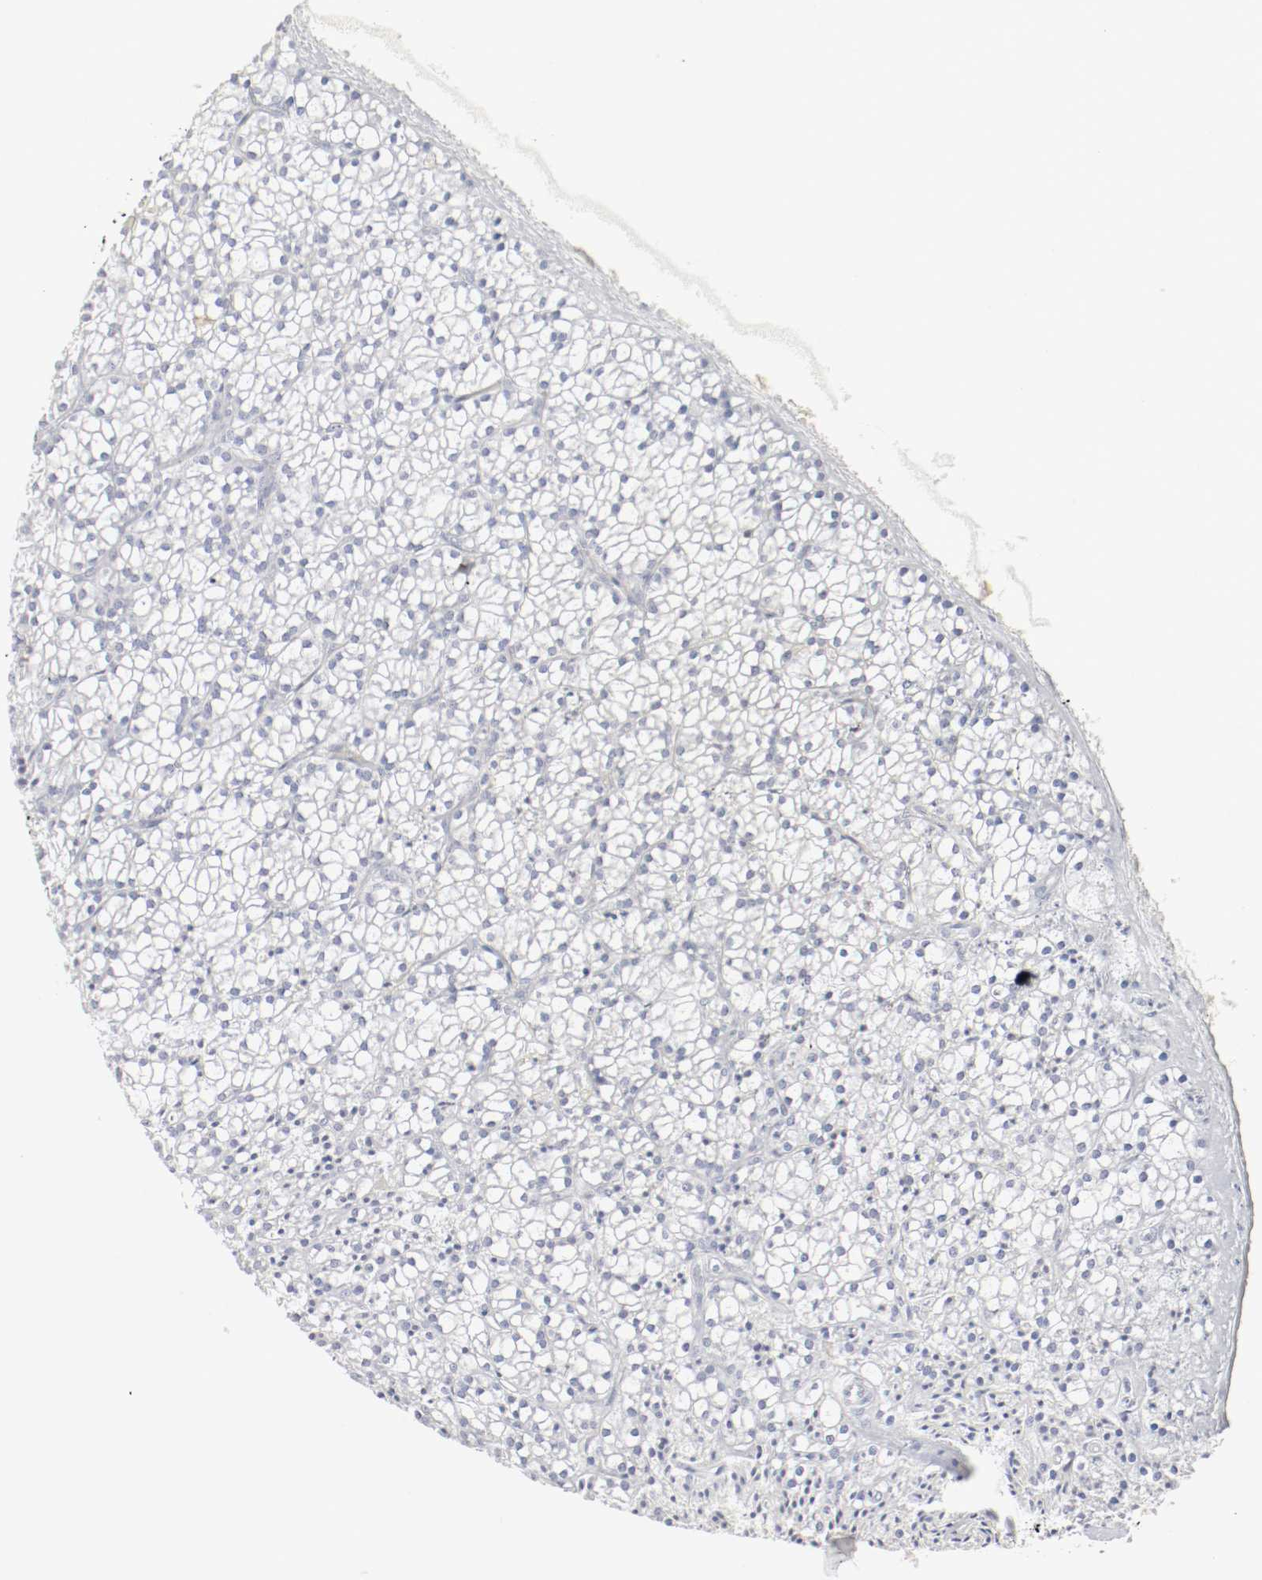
{"staining": {"intensity": "strong", "quantity": "25%-75%", "location": "cytoplasmic/membranous"}, "tissue": "parathyroid gland", "cell_type": "Glandular cells", "image_type": "normal", "snomed": [{"axis": "morphology", "description": "Normal tissue, NOS"}, {"axis": "topography", "description": "Parathyroid gland"}], "caption": "Immunohistochemical staining of unremarkable human parathyroid gland demonstrates high levels of strong cytoplasmic/membranous positivity in about 25%-75% of glandular cells.", "gene": "ITGAX", "patient": {"sex": "female", "age": 63}}